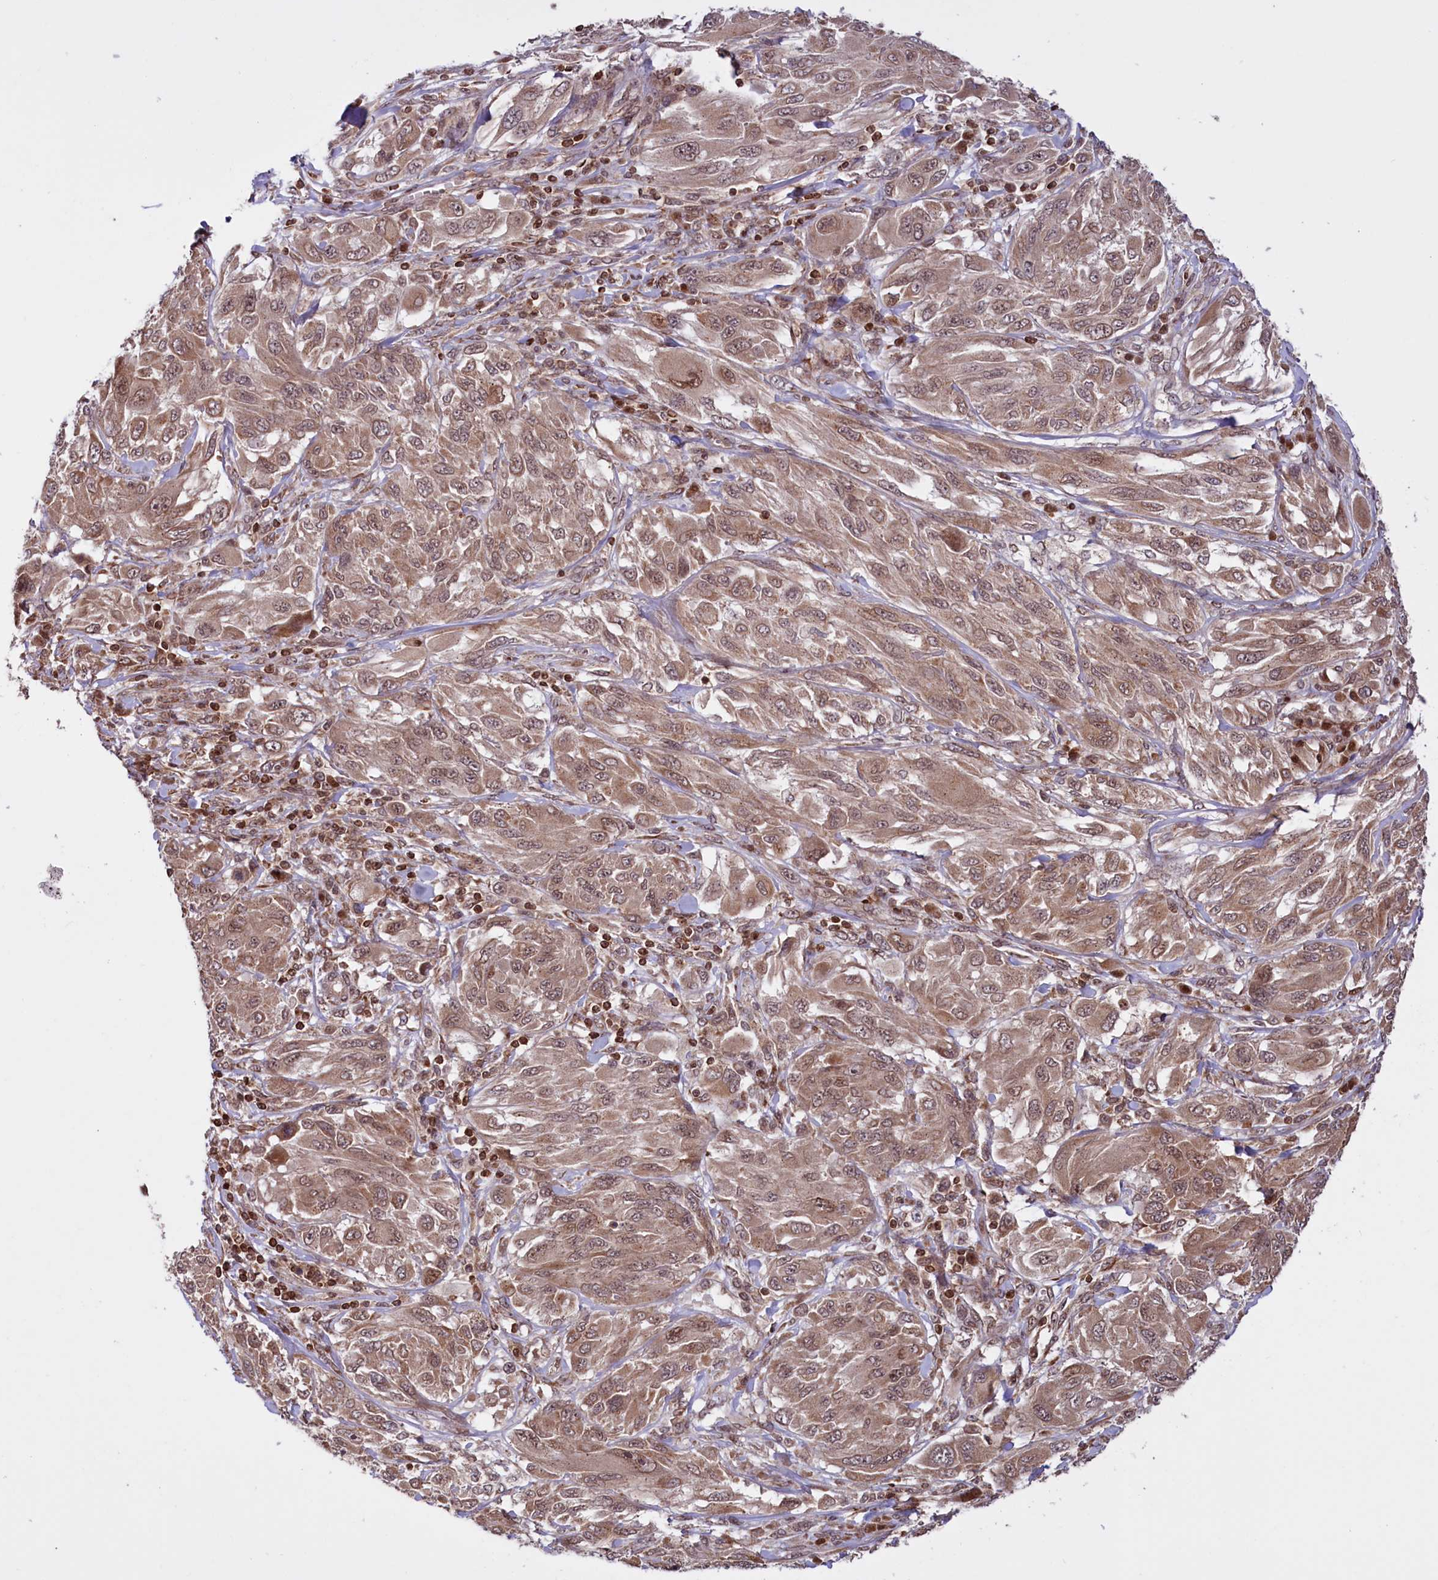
{"staining": {"intensity": "moderate", "quantity": ">75%", "location": "cytoplasmic/membranous,nuclear"}, "tissue": "melanoma", "cell_type": "Tumor cells", "image_type": "cancer", "snomed": [{"axis": "morphology", "description": "Malignant melanoma, NOS"}, {"axis": "topography", "description": "Skin"}], "caption": "Immunohistochemistry (IHC) staining of melanoma, which reveals medium levels of moderate cytoplasmic/membranous and nuclear positivity in approximately >75% of tumor cells indicating moderate cytoplasmic/membranous and nuclear protein positivity. The staining was performed using DAB (brown) for protein detection and nuclei were counterstained in hematoxylin (blue).", "gene": "PHC3", "patient": {"sex": "female", "age": 91}}